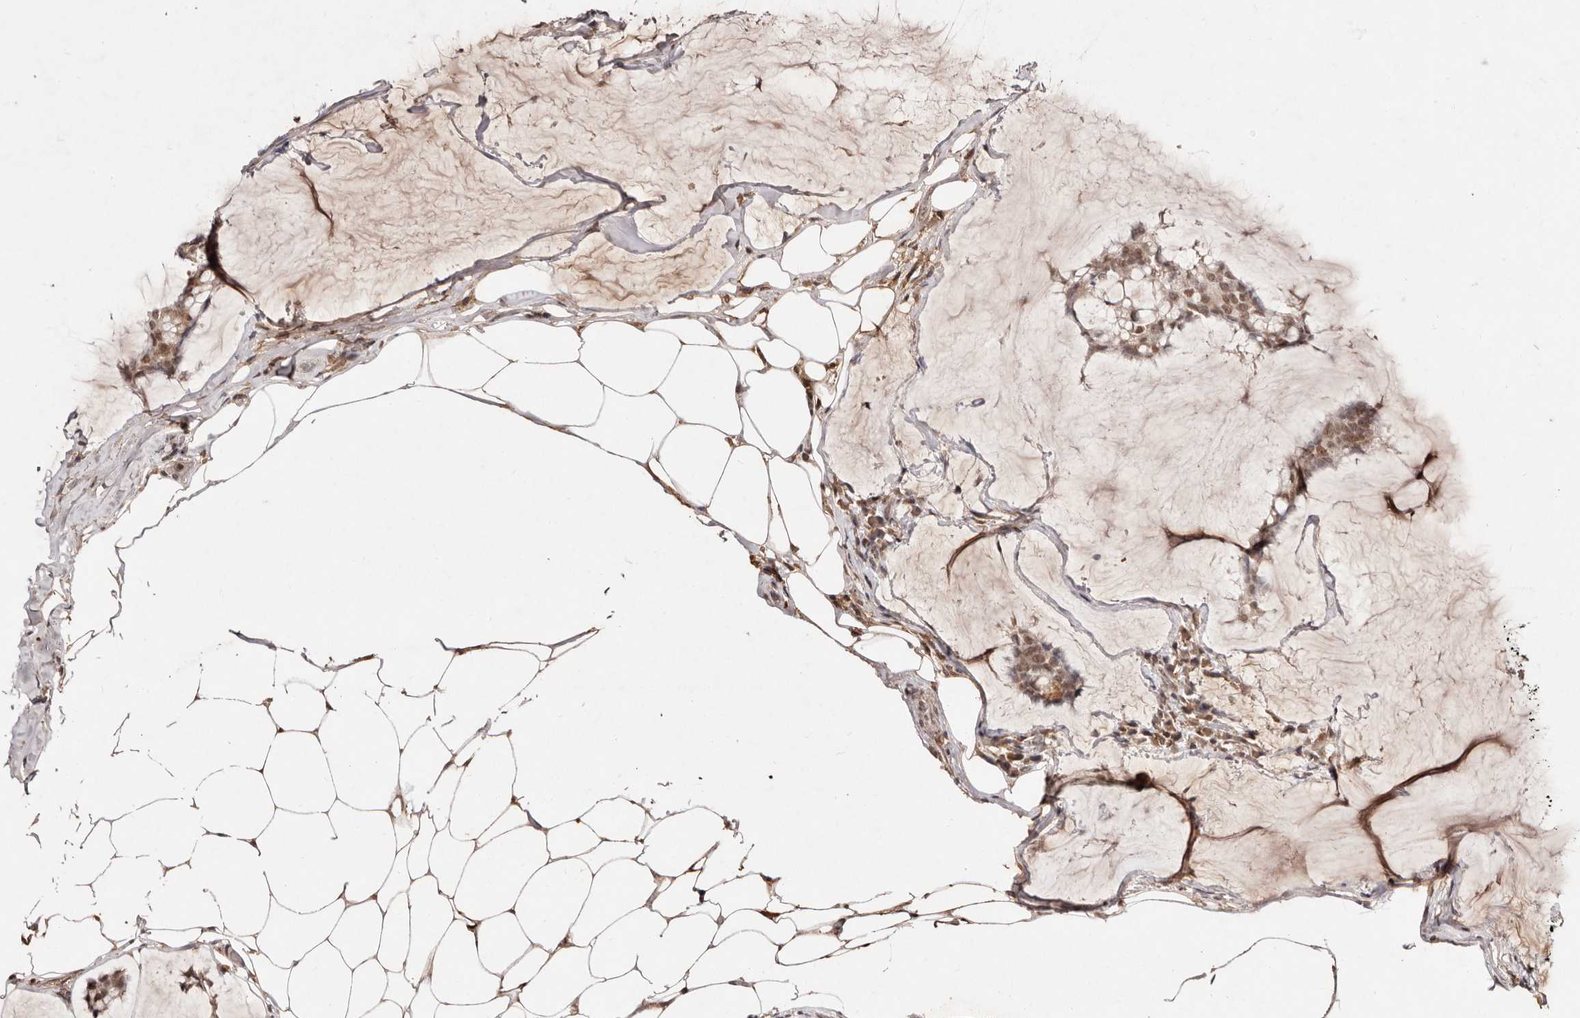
{"staining": {"intensity": "moderate", "quantity": ">75%", "location": "nuclear"}, "tissue": "breast cancer", "cell_type": "Tumor cells", "image_type": "cancer", "snomed": [{"axis": "morphology", "description": "Duct carcinoma"}, {"axis": "topography", "description": "Breast"}], "caption": "A micrograph showing moderate nuclear positivity in about >75% of tumor cells in breast cancer, as visualized by brown immunohistochemical staining.", "gene": "BICRAL", "patient": {"sex": "female", "age": 93}}